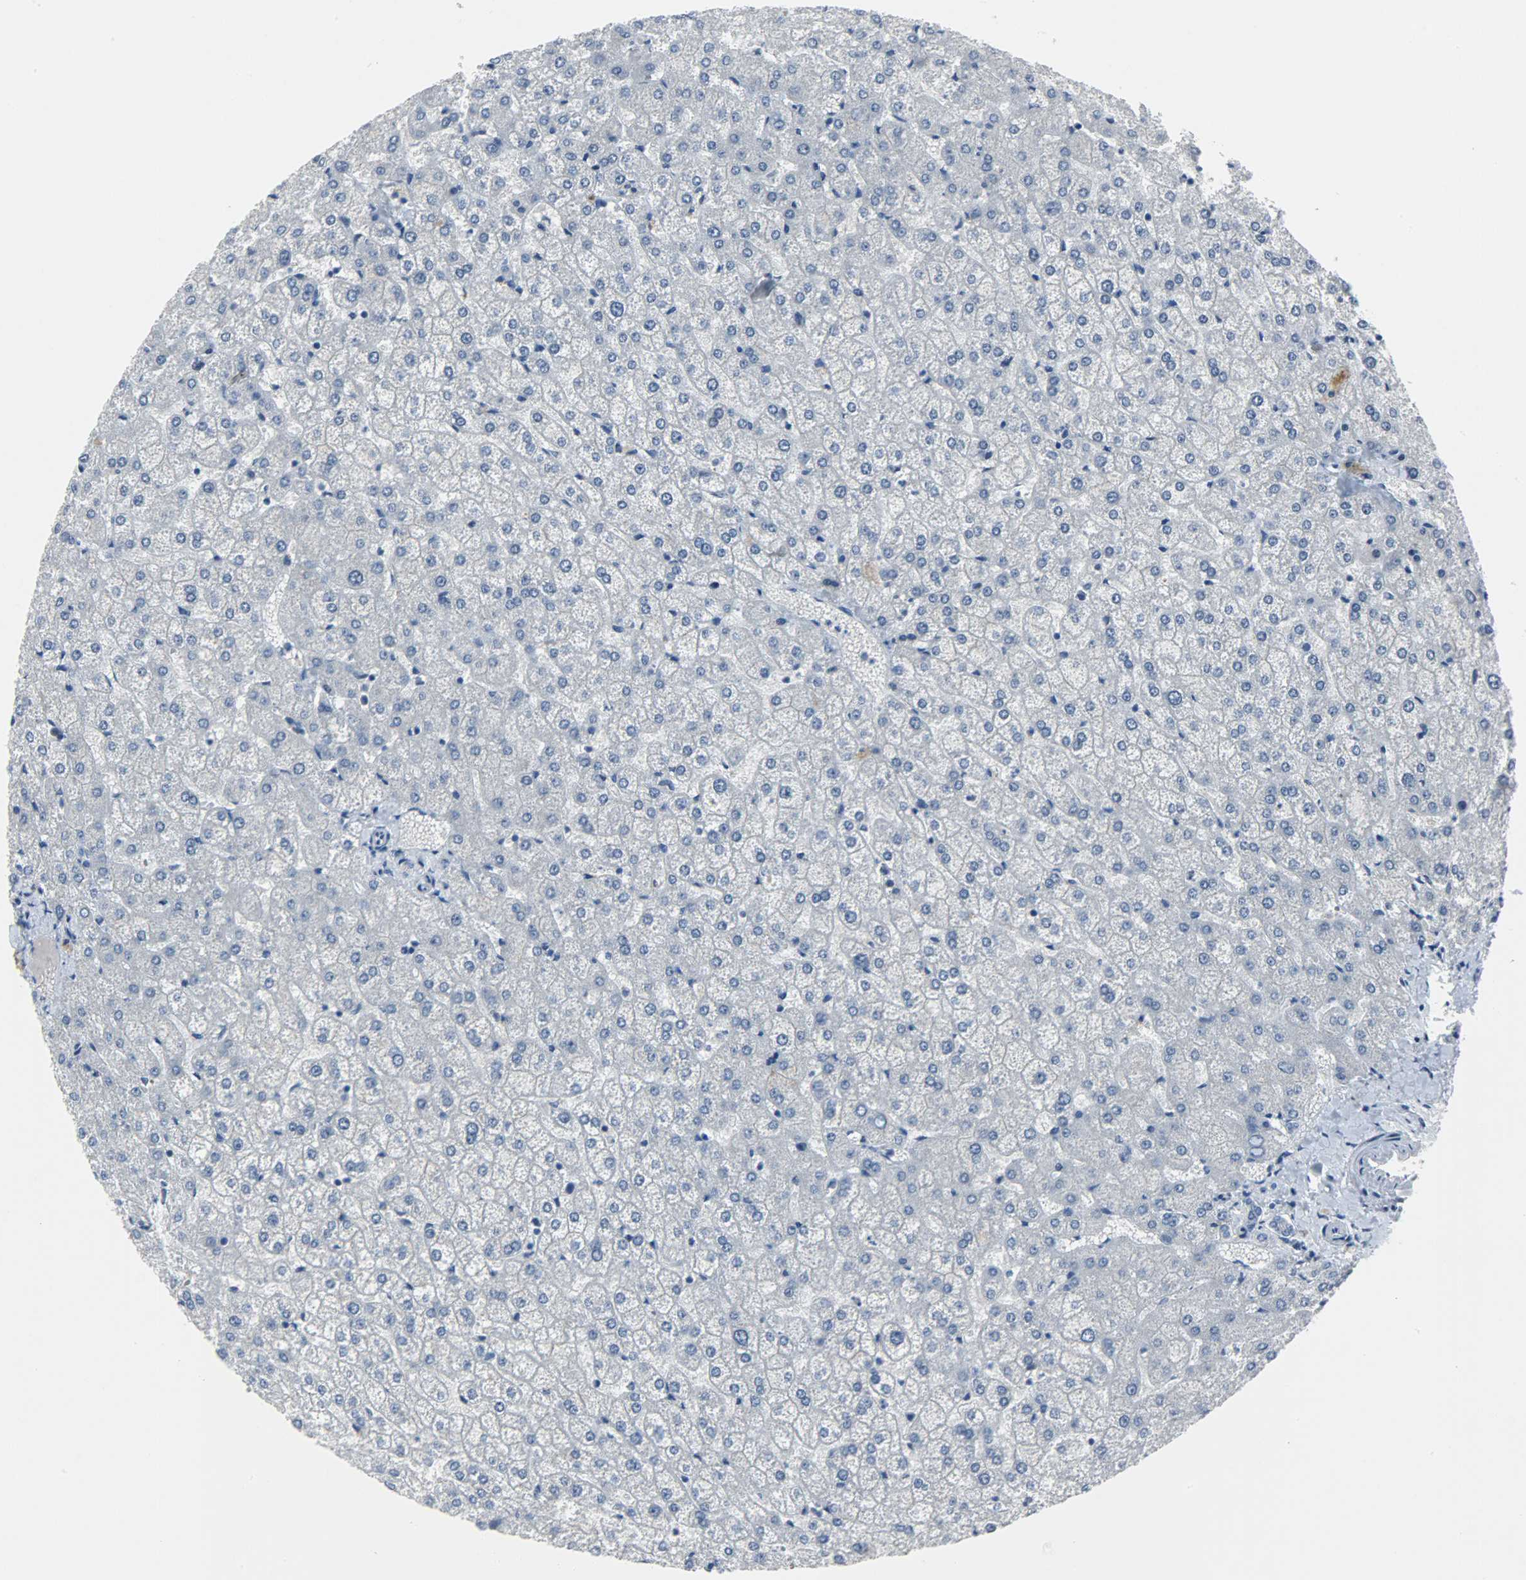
{"staining": {"intensity": "negative", "quantity": "none", "location": "none"}, "tissue": "liver", "cell_type": "Cholangiocytes", "image_type": "normal", "snomed": [{"axis": "morphology", "description": "Normal tissue, NOS"}, {"axis": "topography", "description": "Liver"}], "caption": "High magnification brightfield microscopy of unremarkable liver stained with DAB (brown) and counterstained with hematoxylin (blue): cholangiocytes show no significant staining. (DAB (3,3'-diaminobenzidine) immunohistochemistry (IHC) visualized using brightfield microscopy, high magnification).", "gene": "PPARG", "patient": {"sex": "female", "age": 32}}